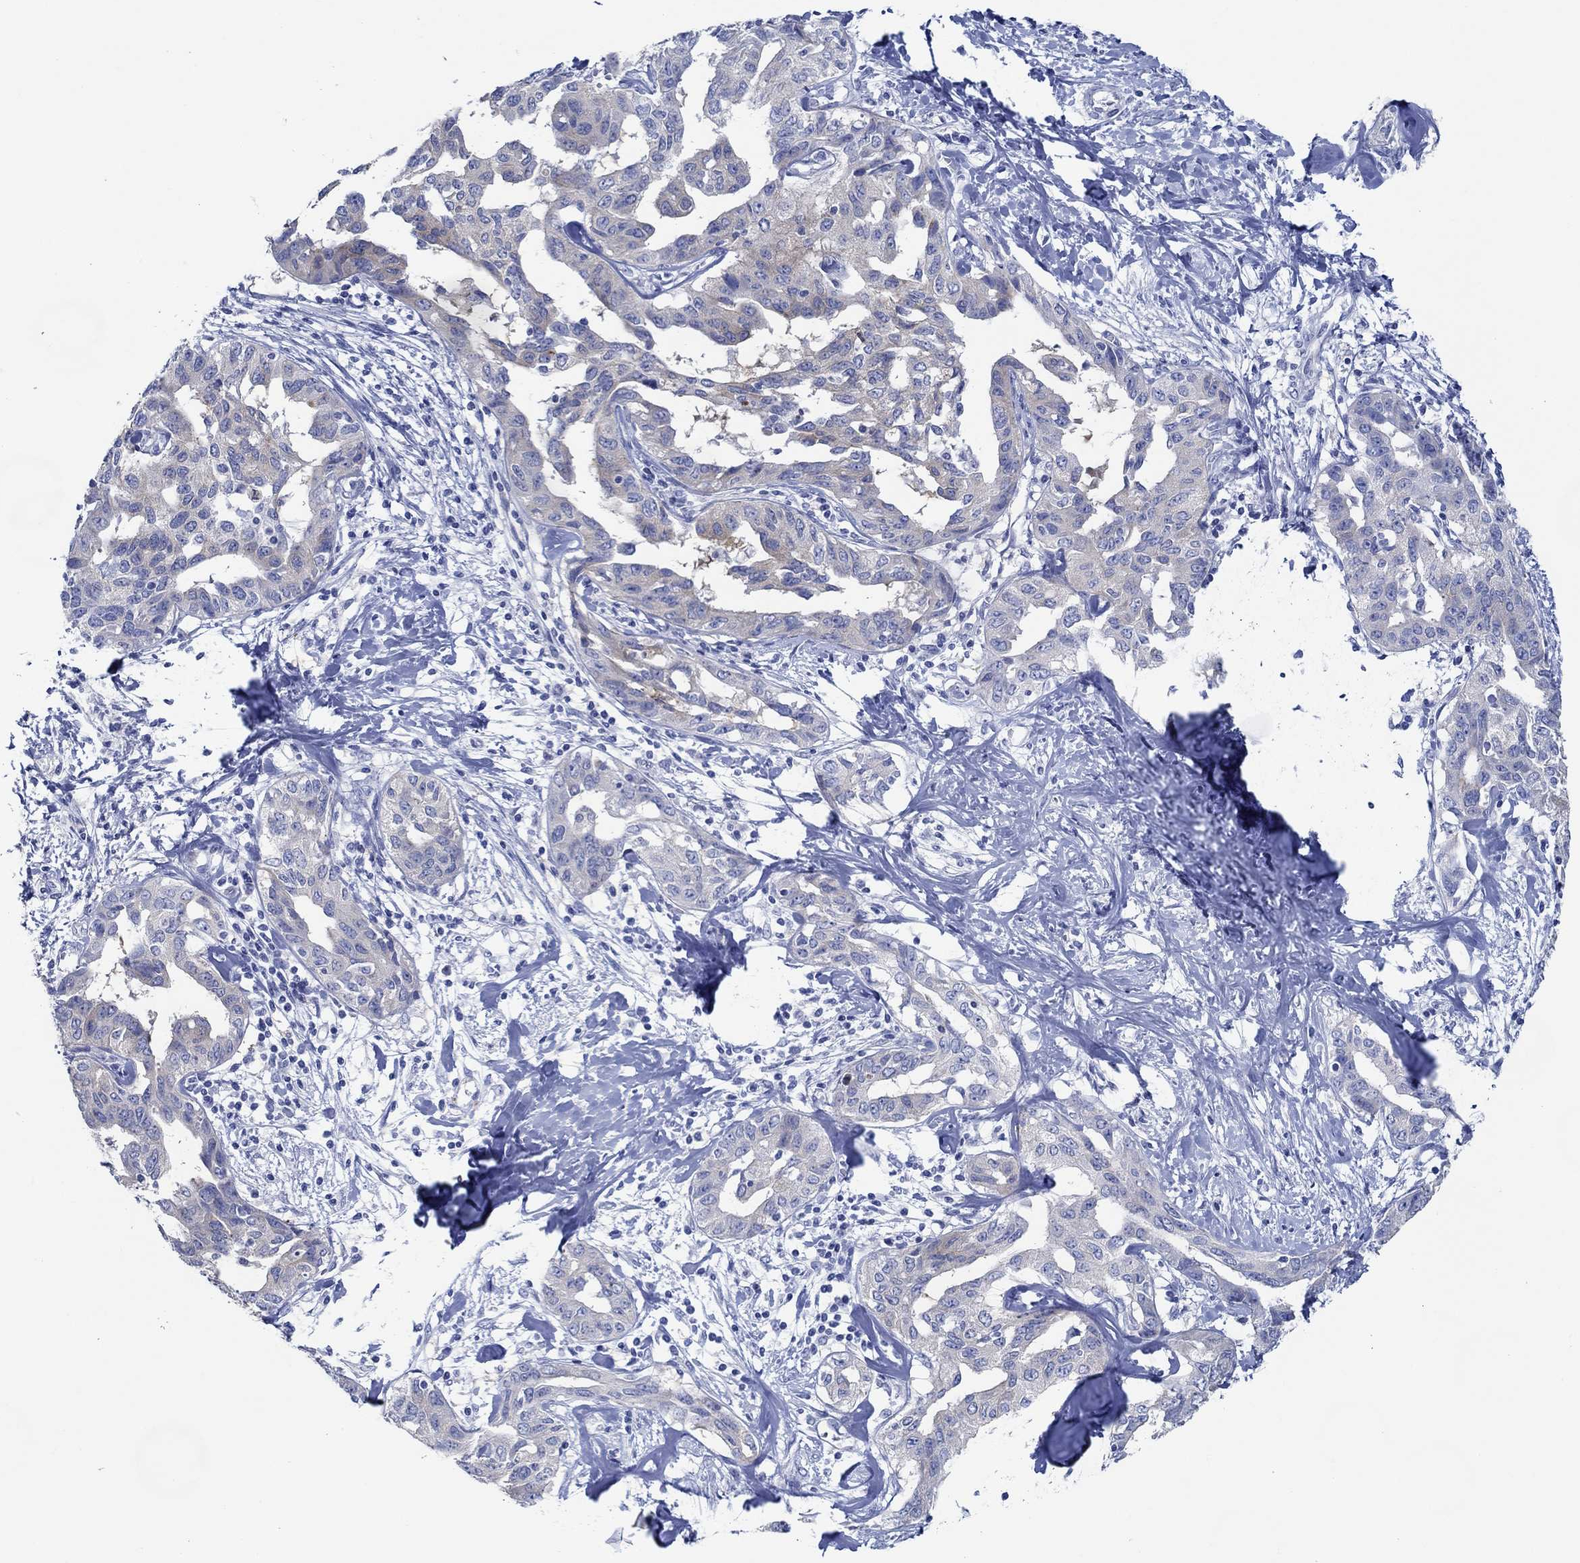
{"staining": {"intensity": "weak", "quantity": "<25%", "location": "cytoplasmic/membranous"}, "tissue": "liver cancer", "cell_type": "Tumor cells", "image_type": "cancer", "snomed": [{"axis": "morphology", "description": "Cholangiocarcinoma"}, {"axis": "topography", "description": "Liver"}], "caption": "Immunohistochemistry (IHC) histopathology image of liver cancer stained for a protein (brown), which exhibits no expression in tumor cells.", "gene": "IGFBP6", "patient": {"sex": "male", "age": 59}}